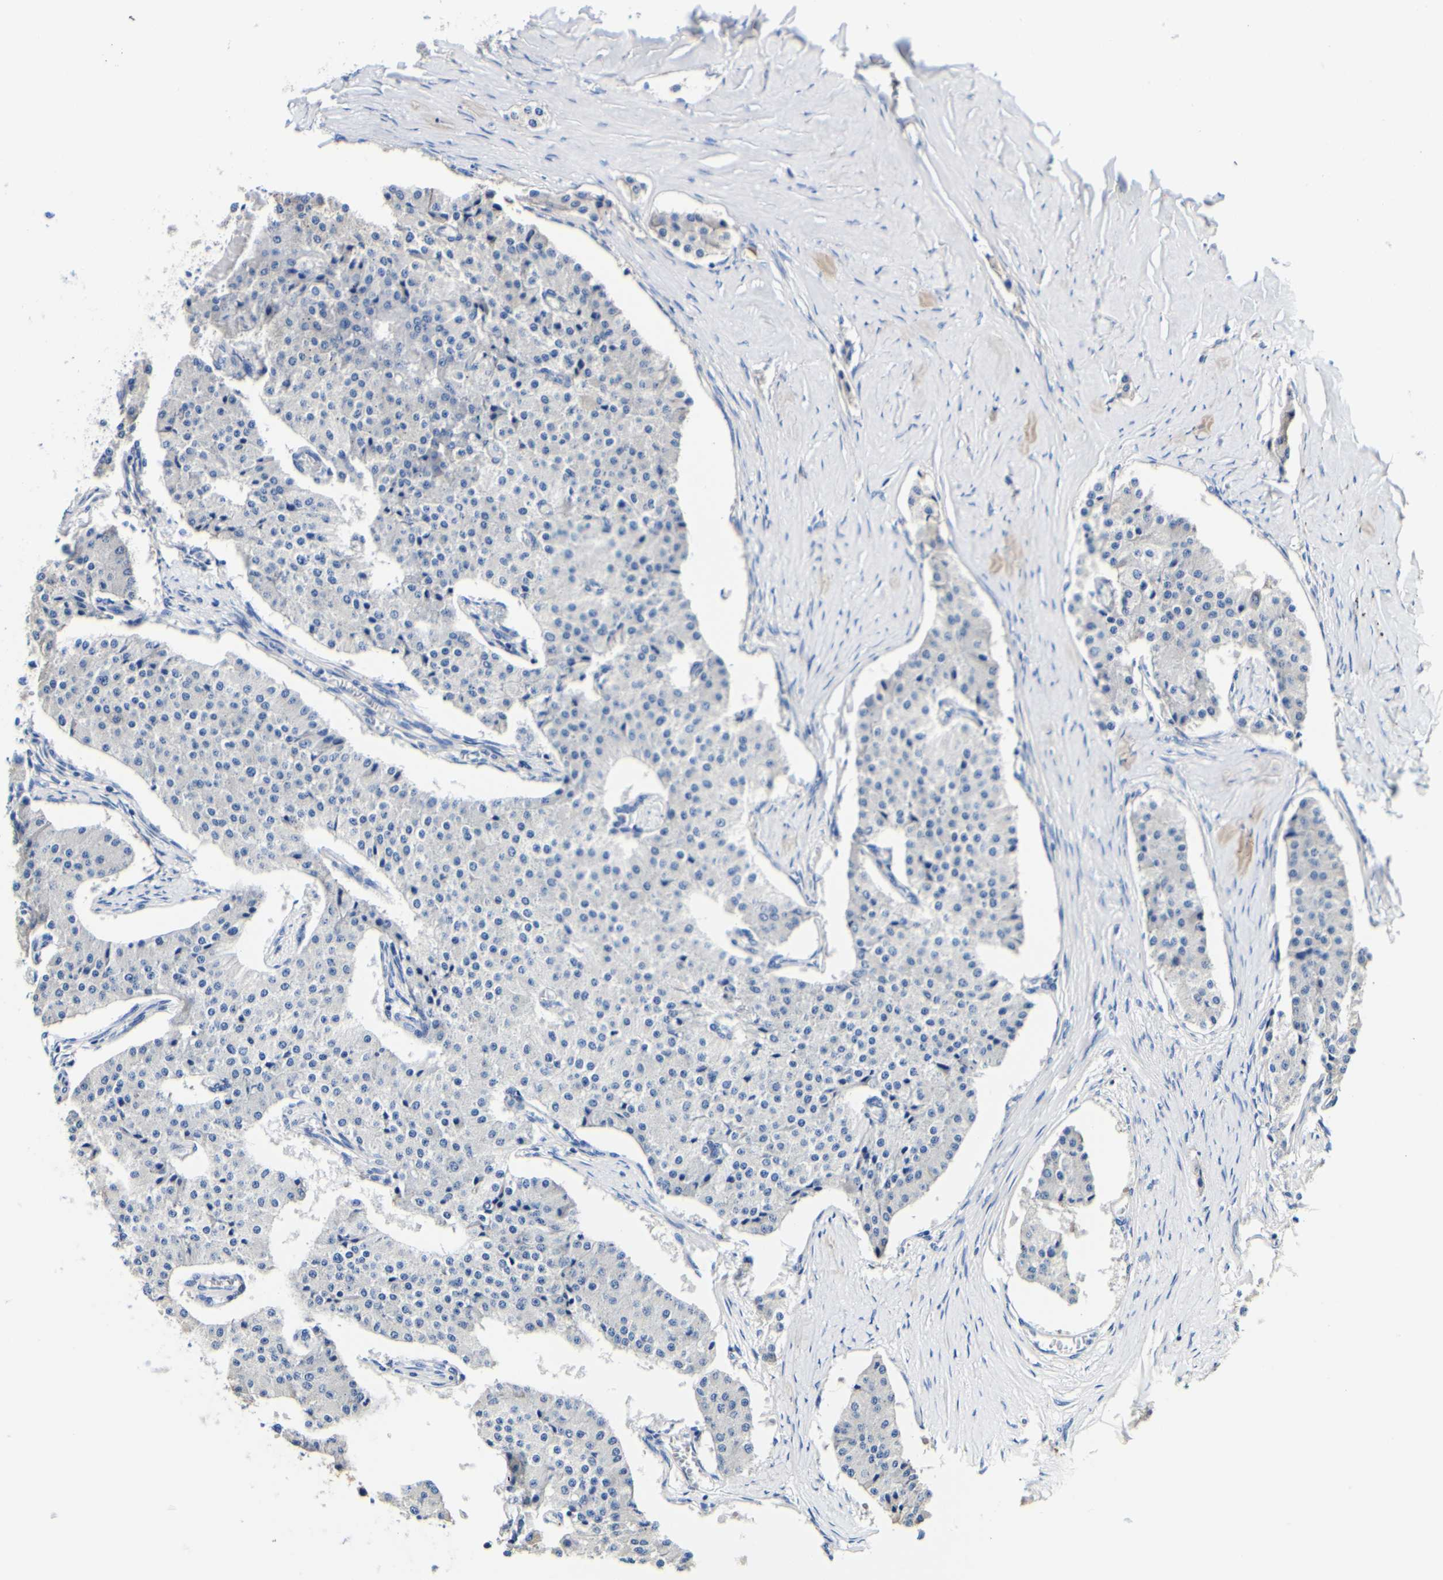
{"staining": {"intensity": "negative", "quantity": "none", "location": "none"}, "tissue": "carcinoid", "cell_type": "Tumor cells", "image_type": "cancer", "snomed": [{"axis": "morphology", "description": "Carcinoid, malignant, NOS"}, {"axis": "topography", "description": "Colon"}], "caption": "The image displays no significant staining in tumor cells of carcinoid (malignant).", "gene": "CAMK4", "patient": {"sex": "female", "age": 52}}